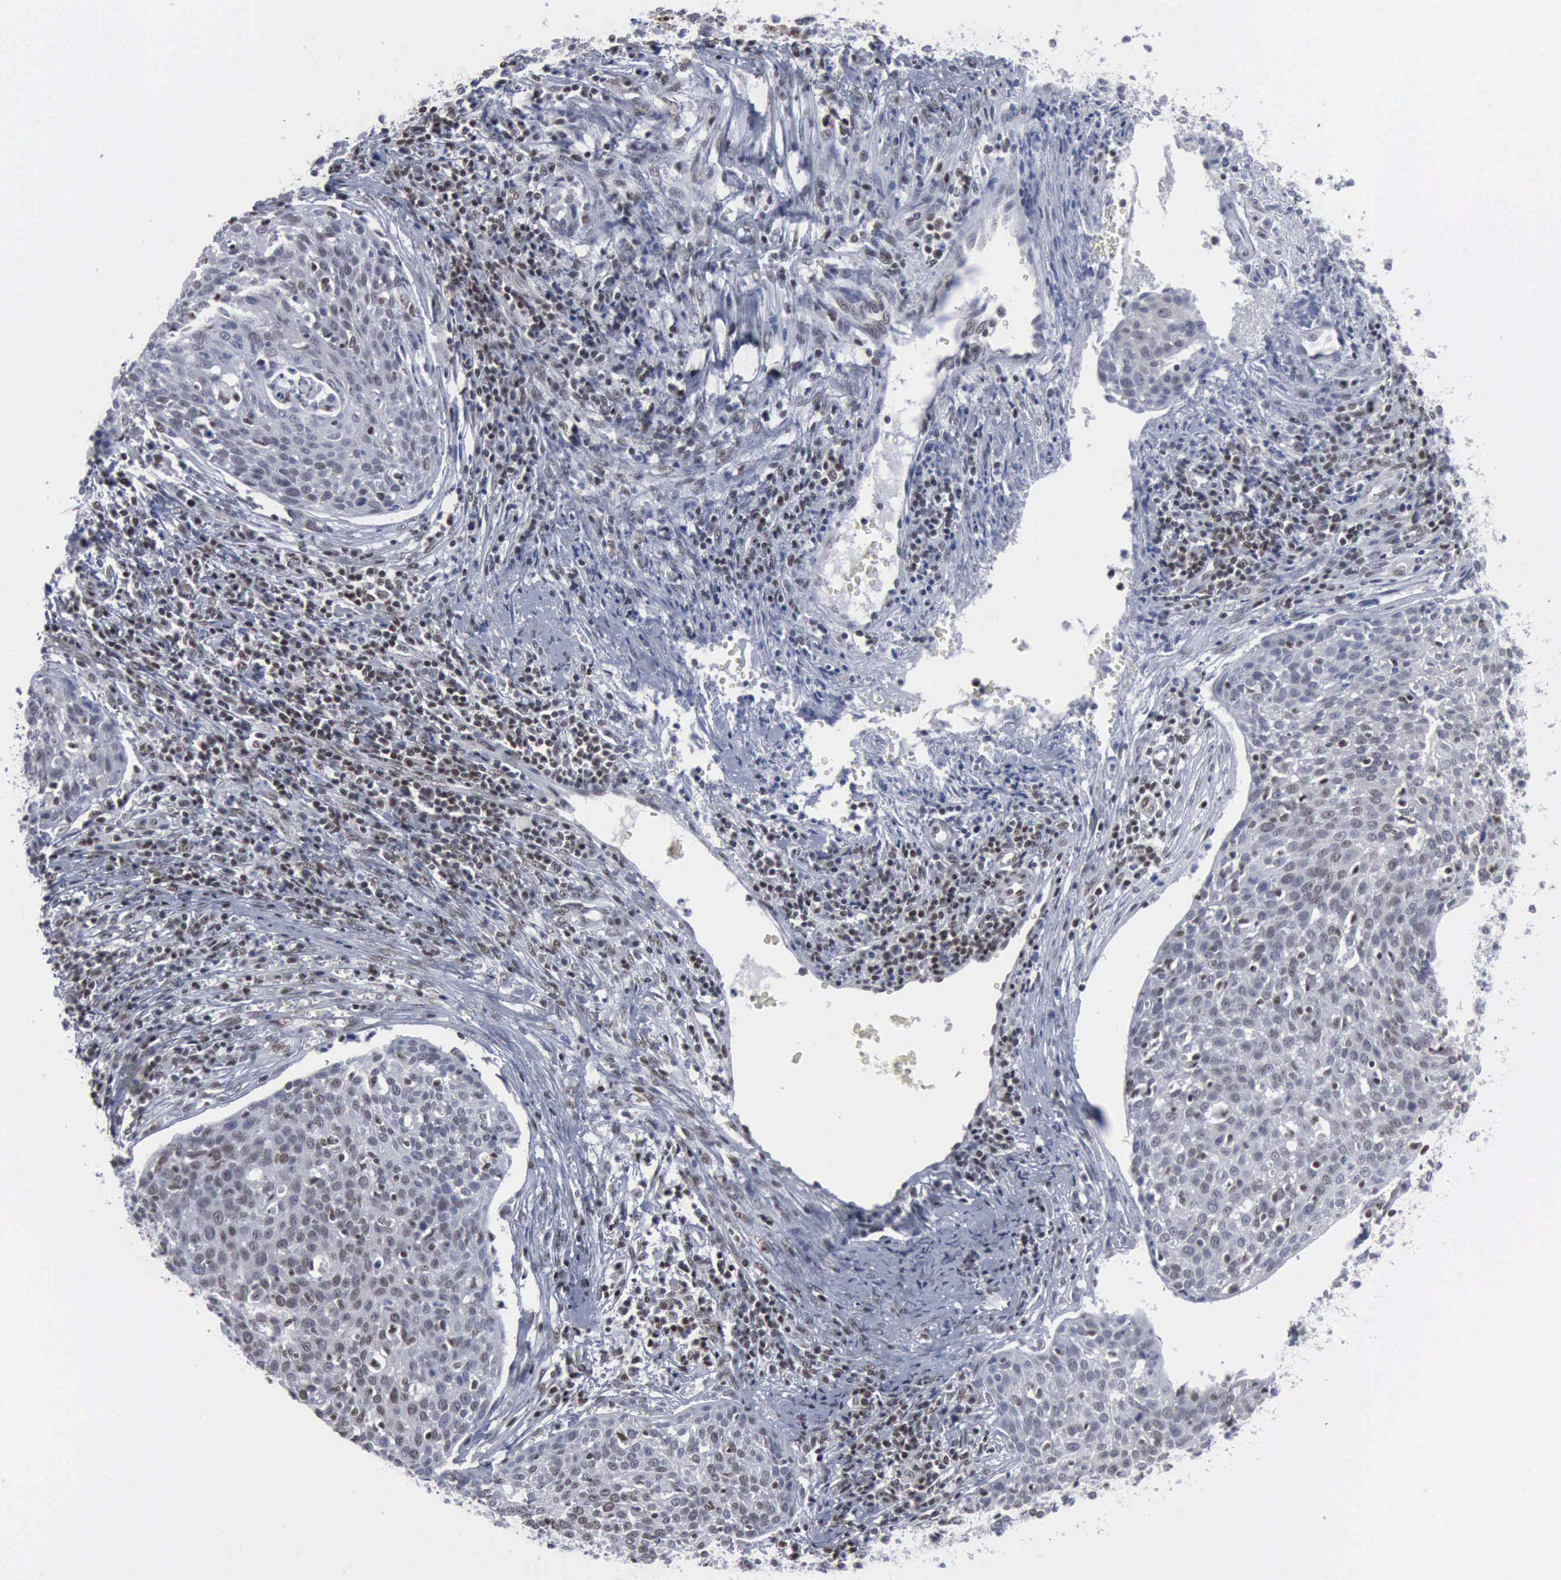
{"staining": {"intensity": "weak", "quantity": "25%-75%", "location": "nuclear"}, "tissue": "cervical cancer", "cell_type": "Tumor cells", "image_type": "cancer", "snomed": [{"axis": "morphology", "description": "Squamous cell carcinoma, NOS"}, {"axis": "topography", "description": "Cervix"}], "caption": "High-power microscopy captured an immunohistochemistry (IHC) histopathology image of cervical cancer, revealing weak nuclear positivity in approximately 25%-75% of tumor cells. Nuclei are stained in blue.", "gene": "XPA", "patient": {"sex": "female", "age": 38}}